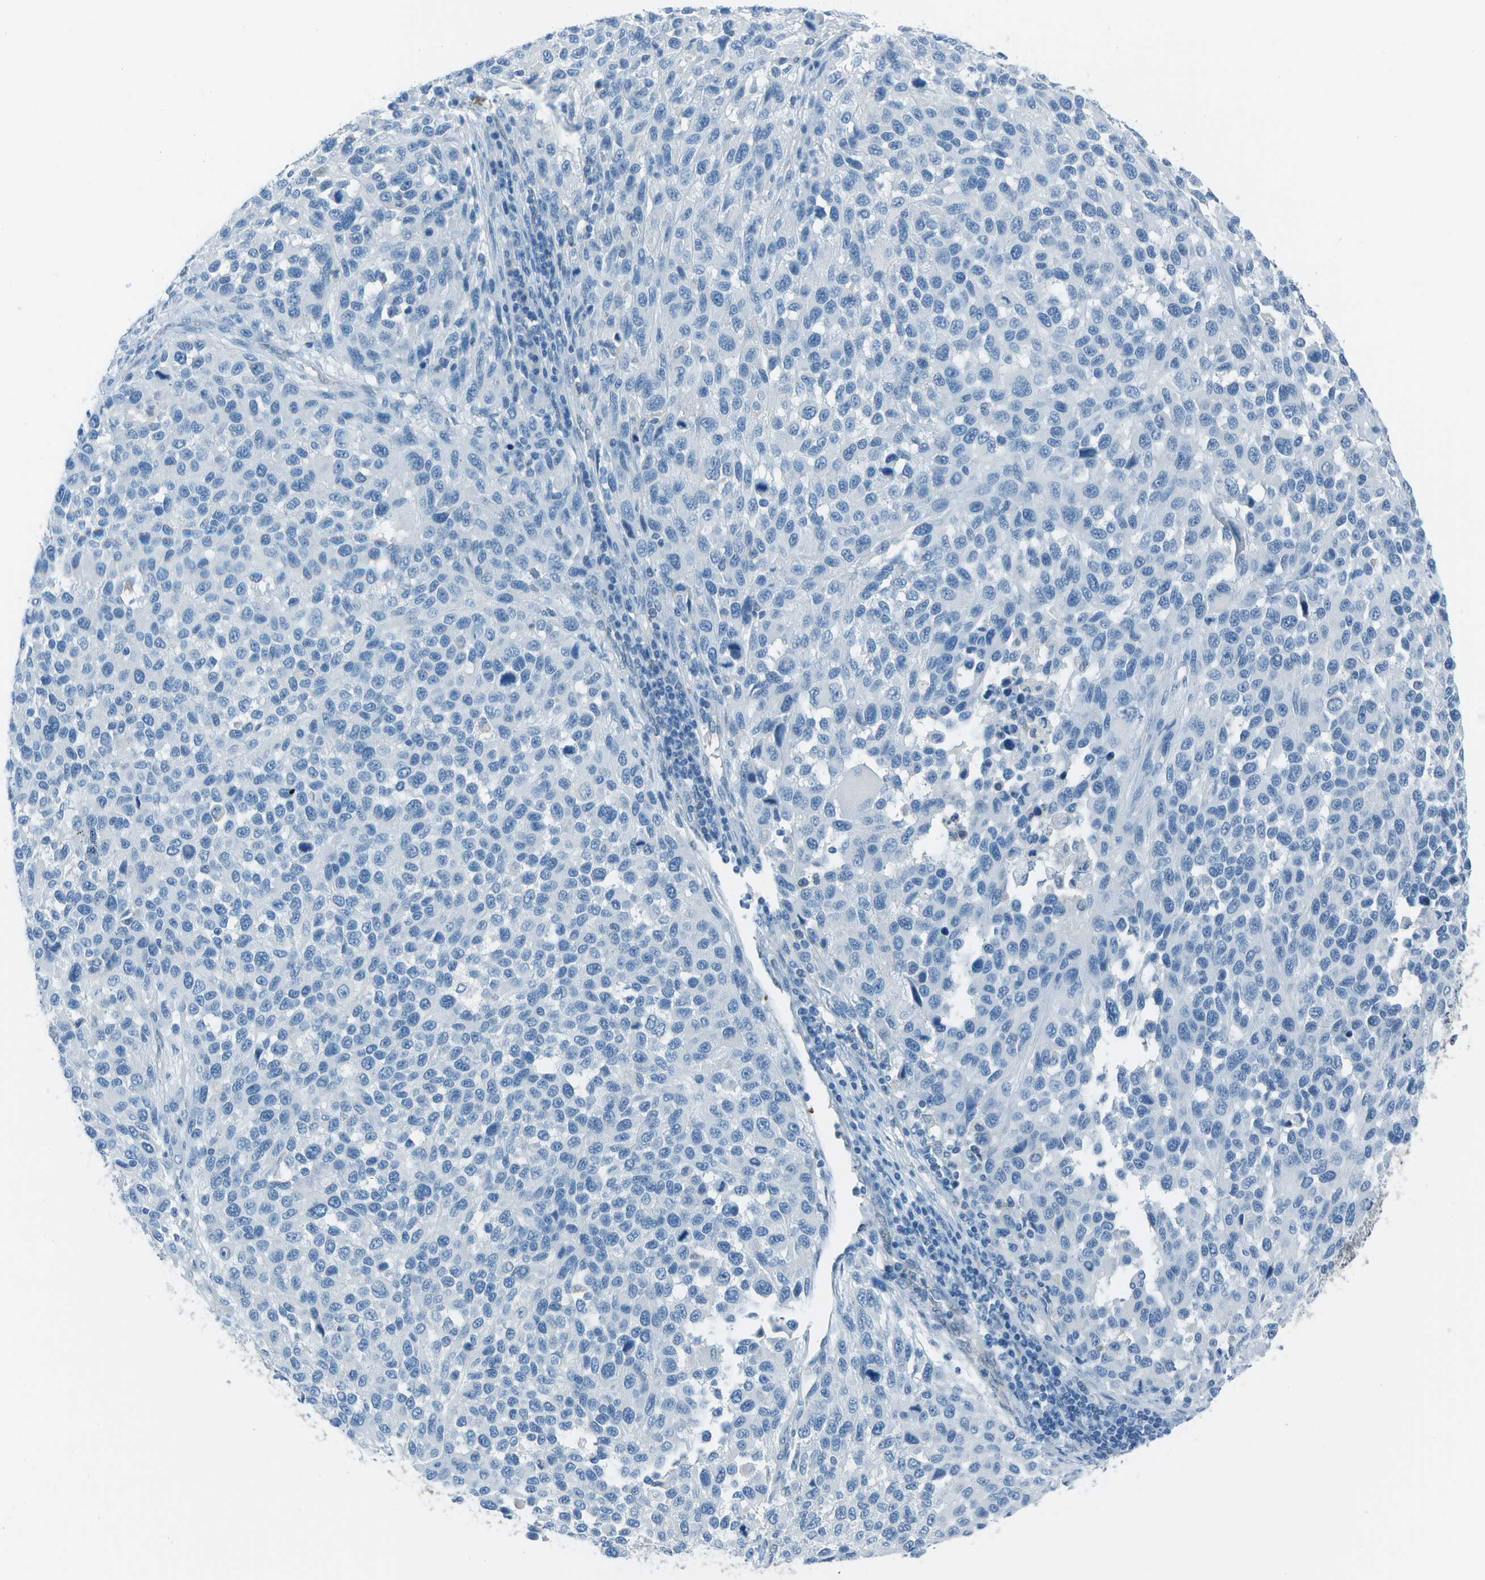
{"staining": {"intensity": "negative", "quantity": "none", "location": "none"}, "tissue": "melanoma", "cell_type": "Tumor cells", "image_type": "cancer", "snomed": [{"axis": "morphology", "description": "Malignant melanoma, Metastatic site"}, {"axis": "topography", "description": "Lymph node"}], "caption": "This is an IHC histopathology image of malignant melanoma (metastatic site). There is no staining in tumor cells.", "gene": "ASL", "patient": {"sex": "male", "age": 61}}